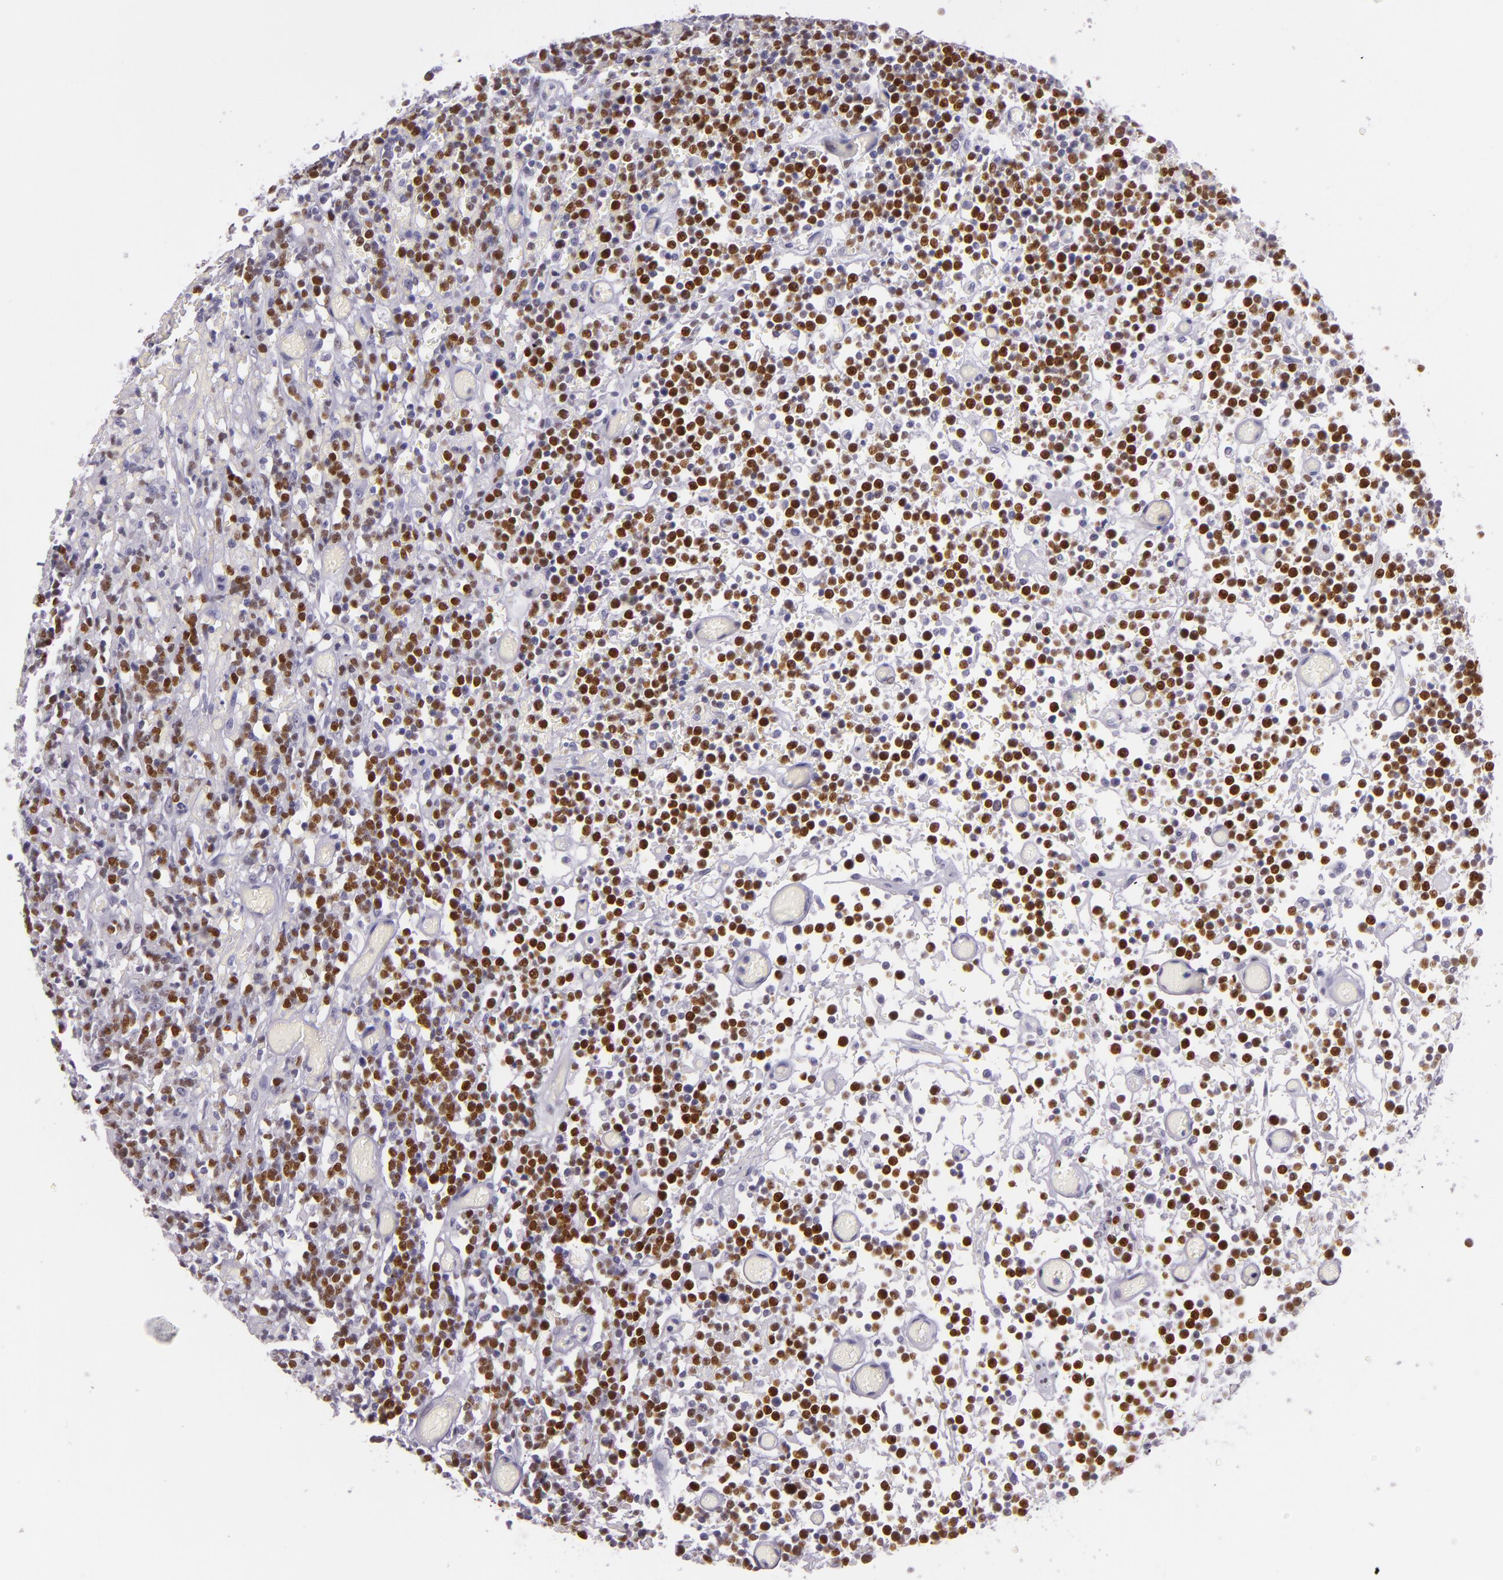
{"staining": {"intensity": "moderate", "quantity": ">75%", "location": "nuclear"}, "tissue": "lymphoma", "cell_type": "Tumor cells", "image_type": "cancer", "snomed": [{"axis": "morphology", "description": "Malignant lymphoma, non-Hodgkin's type, High grade"}, {"axis": "topography", "description": "Colon"}], "caption": "The photomicrograph exhibits immunohistochemical staining of lymphoma. There is moderate nuclear staining is appreciated in approximately >75% of tumor cells. Immunohistochemistry (ihc) stains the protein of interest in brown and the nuclei are stained blue.", "gene": "MCM3", "patient": {"sex": "male", "age": 82}}